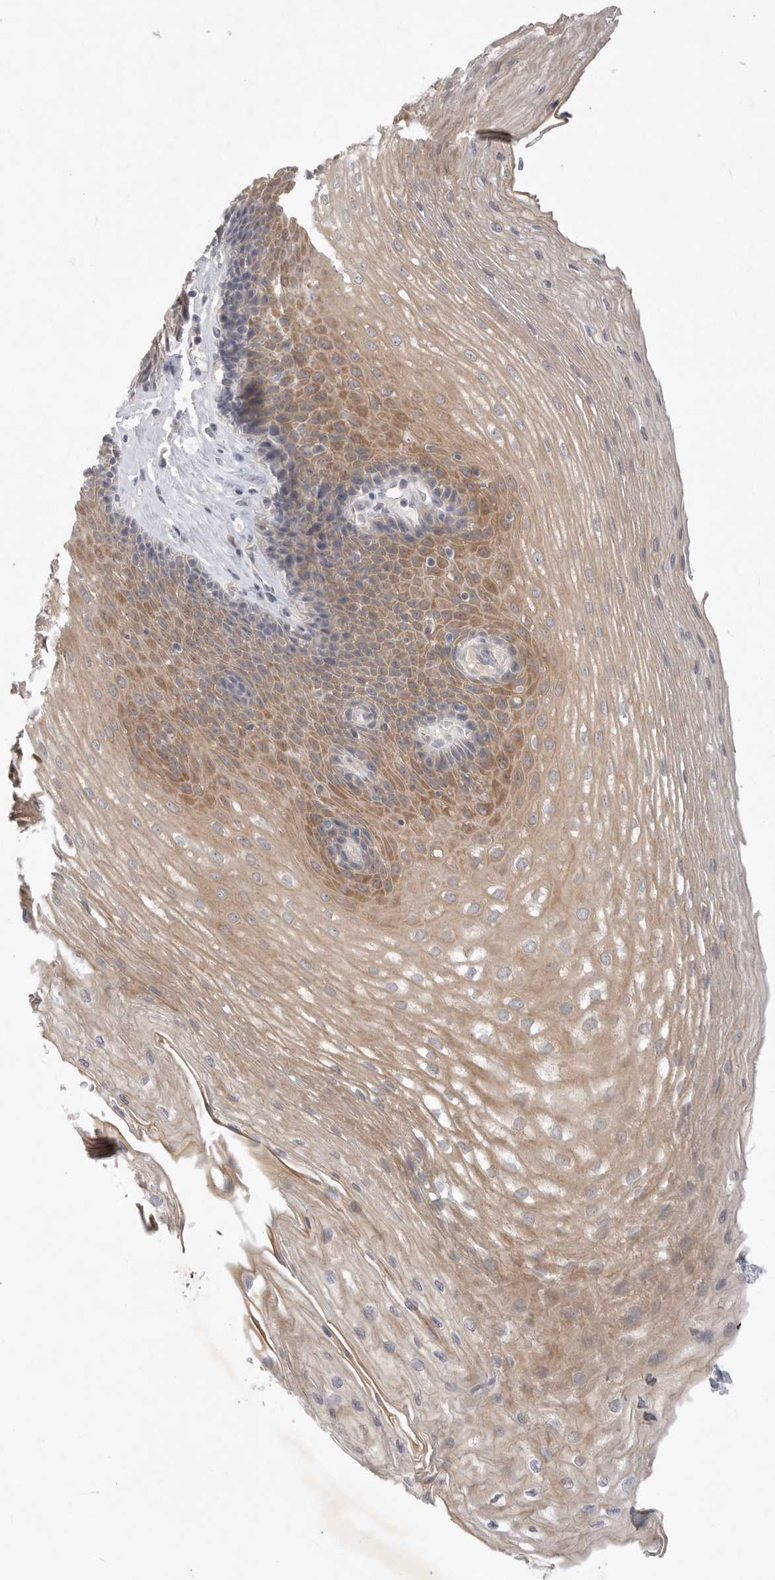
{"staining": {"intensity": "moderate", "quantity": "25%-75%", "location": "cytoplasmic/membranous"}, "tissue": "esophagus", "cell_type": "Squamous epithelial cells", "image_type": "normal", "snomed": [{"axis": "morphology", "description": "Normal tissue, NOS"}, {"axis": "topography", "description": "Esophagus"}], "caption": "Unremarkable esophagus was stained to show a protein in brown. There is medium levels of moderate cytoplasmic/membranous staining in approximately 25%-75% of squamous epithelial cells.", "gene": "ITGAD", "patient": {"sex": "female", "age": 66}}